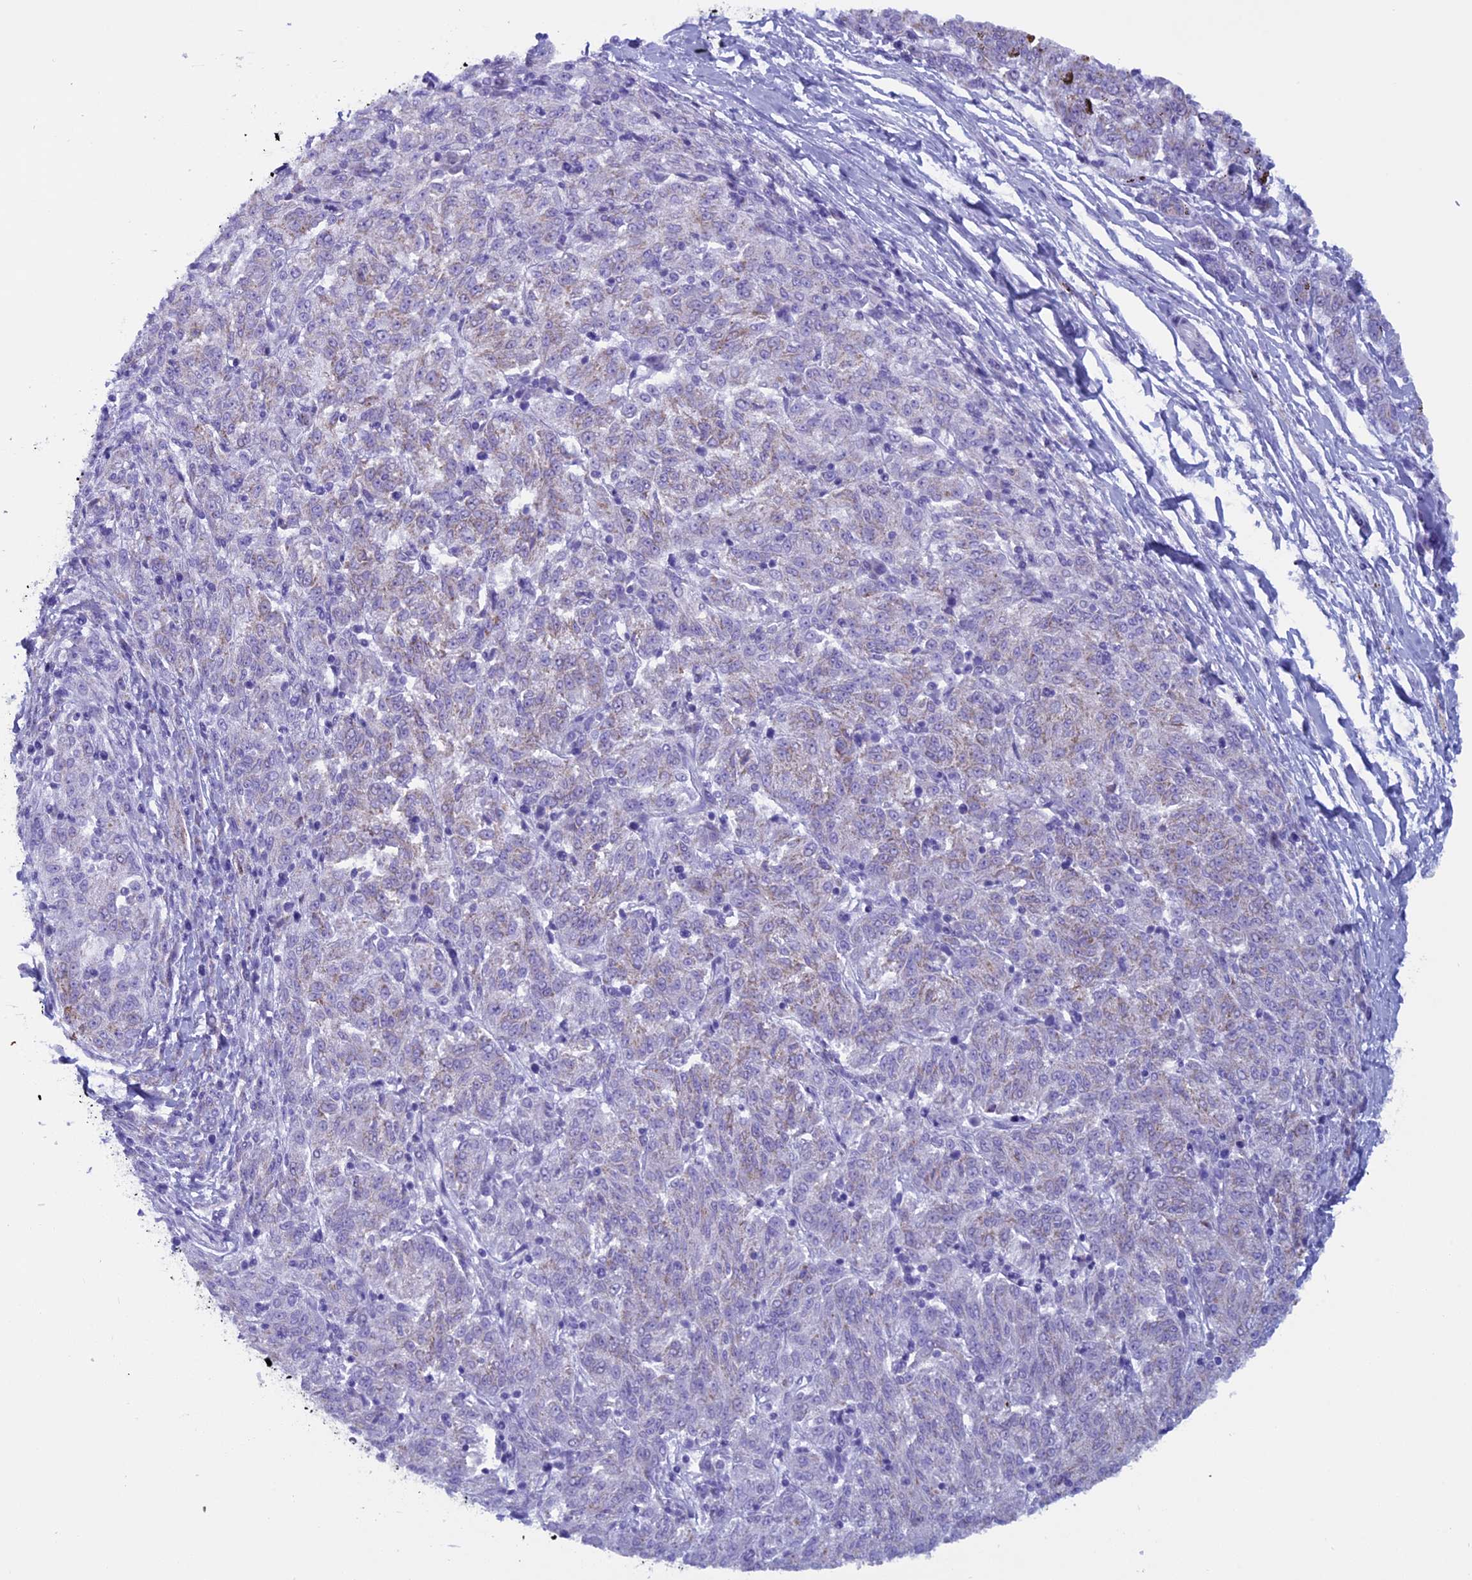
{"staining": {"intensity": "negative", "quantity": "none", "location": "none"}, "tissue": "melanoma", "cell_type": "Tumor cells", "image_type": "cancer", "snomed": [{"axis": "morphology", "description": "Malignant melanoma, NOS"}, {"axis": "topography", "description": "Skin"}], "caption": "There is no significant expression in tumor cells of malignant melanoma.", "gene": "ZNF563", "patient": {"sex": "female", "age": 72}}